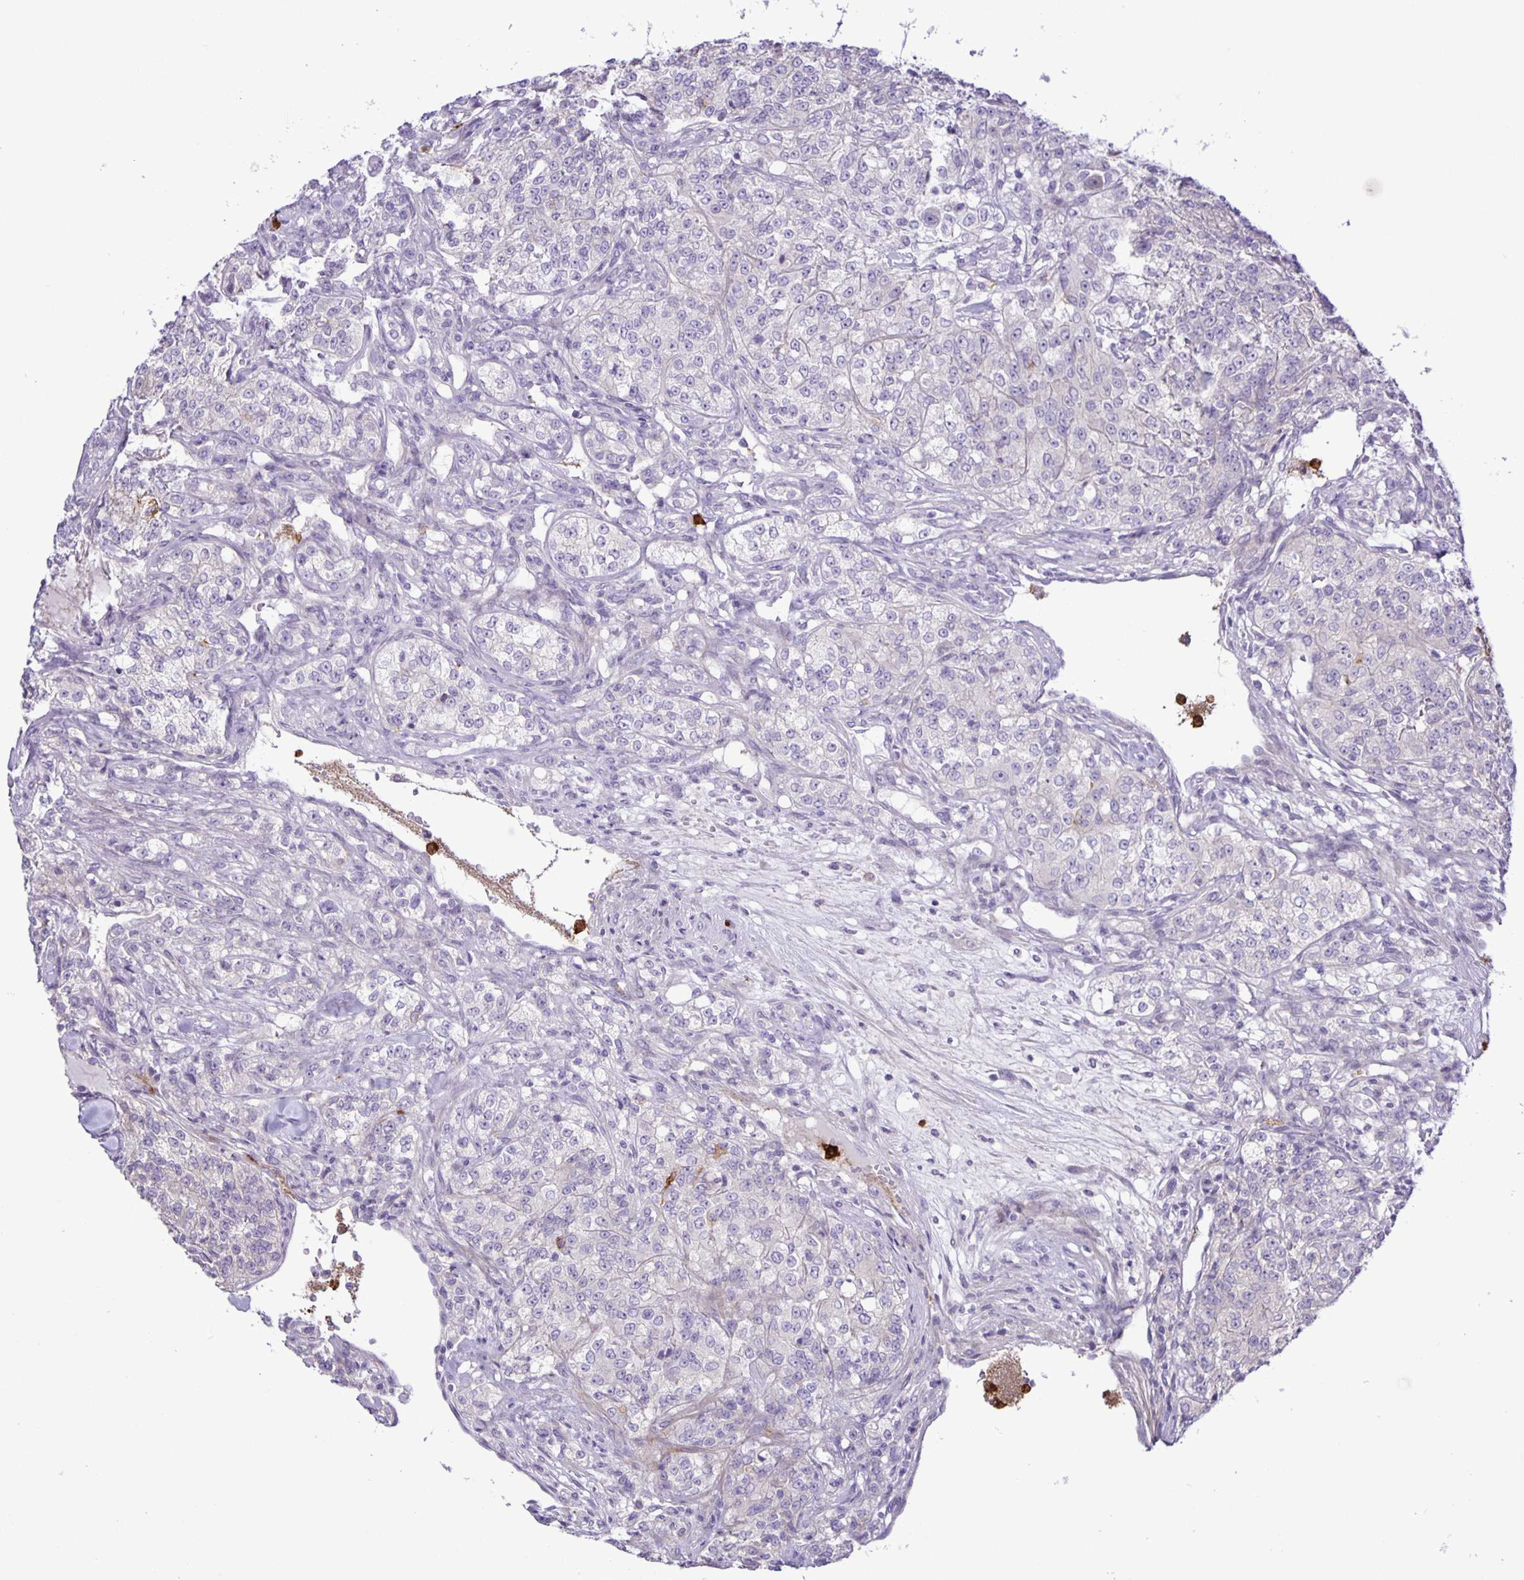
{"staining": {"intensity": "negative", "quantity": "none", "location": "none"}, "tissue": "renal cancer", "cell_type": "Tumor cells", "image_type": "cancer", "snomed": [{"axis": "morphology", "description": "Adenocarcinoma, NOS"}, {"axis": "topography", "description": "Kidney"}], "caption": "DAB (3,3'-diaminobenzidine) immunohistochemical staining of renal adenocarcinoma displays no significant positivity in tumor cells.", "gene": "ADCK1", "patient": {"sex": "female", "age": 63}}